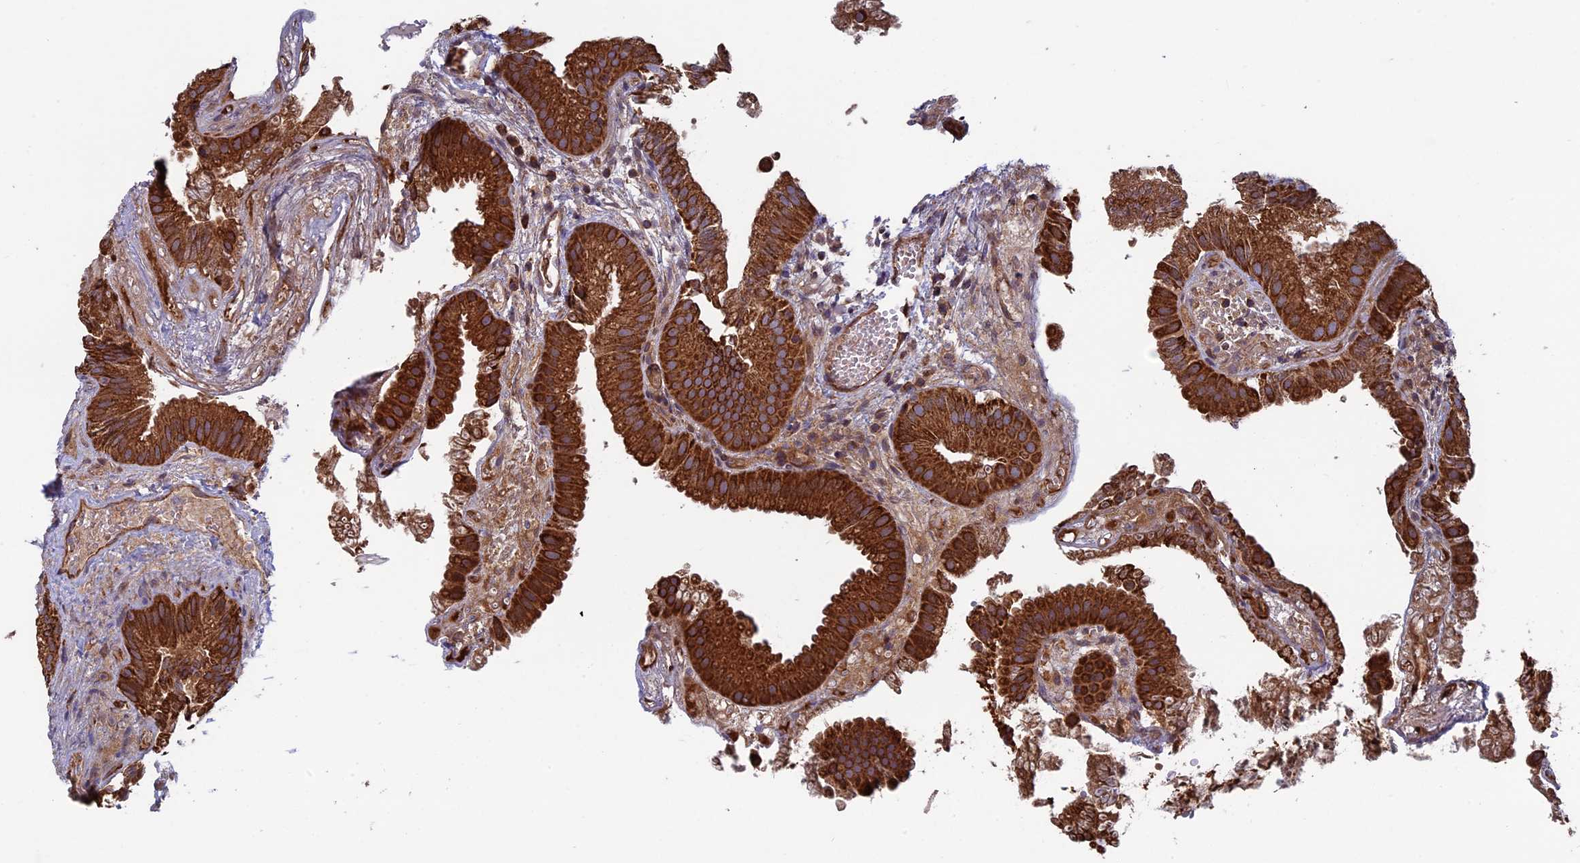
{"staining": {"intensity": "strong", "quantity": ">75%", "location": "cytoplasmic/membranous"}, "tissue": "gallbladder", "cell_type": "Glandular cells", "image_type": "normal", "snomed": [{"axis": "morphology", "description": "Normal tissue, NOS"}, {"axis": "topography", "description": "Gallbladder"}], "caption": "An image of gallbladder stained for a protein displays strong cytoplasmic/membranous brown staining in glandular cells.", "gene": "CCDC8", "patient": {"sex": "female", "age": 30}}